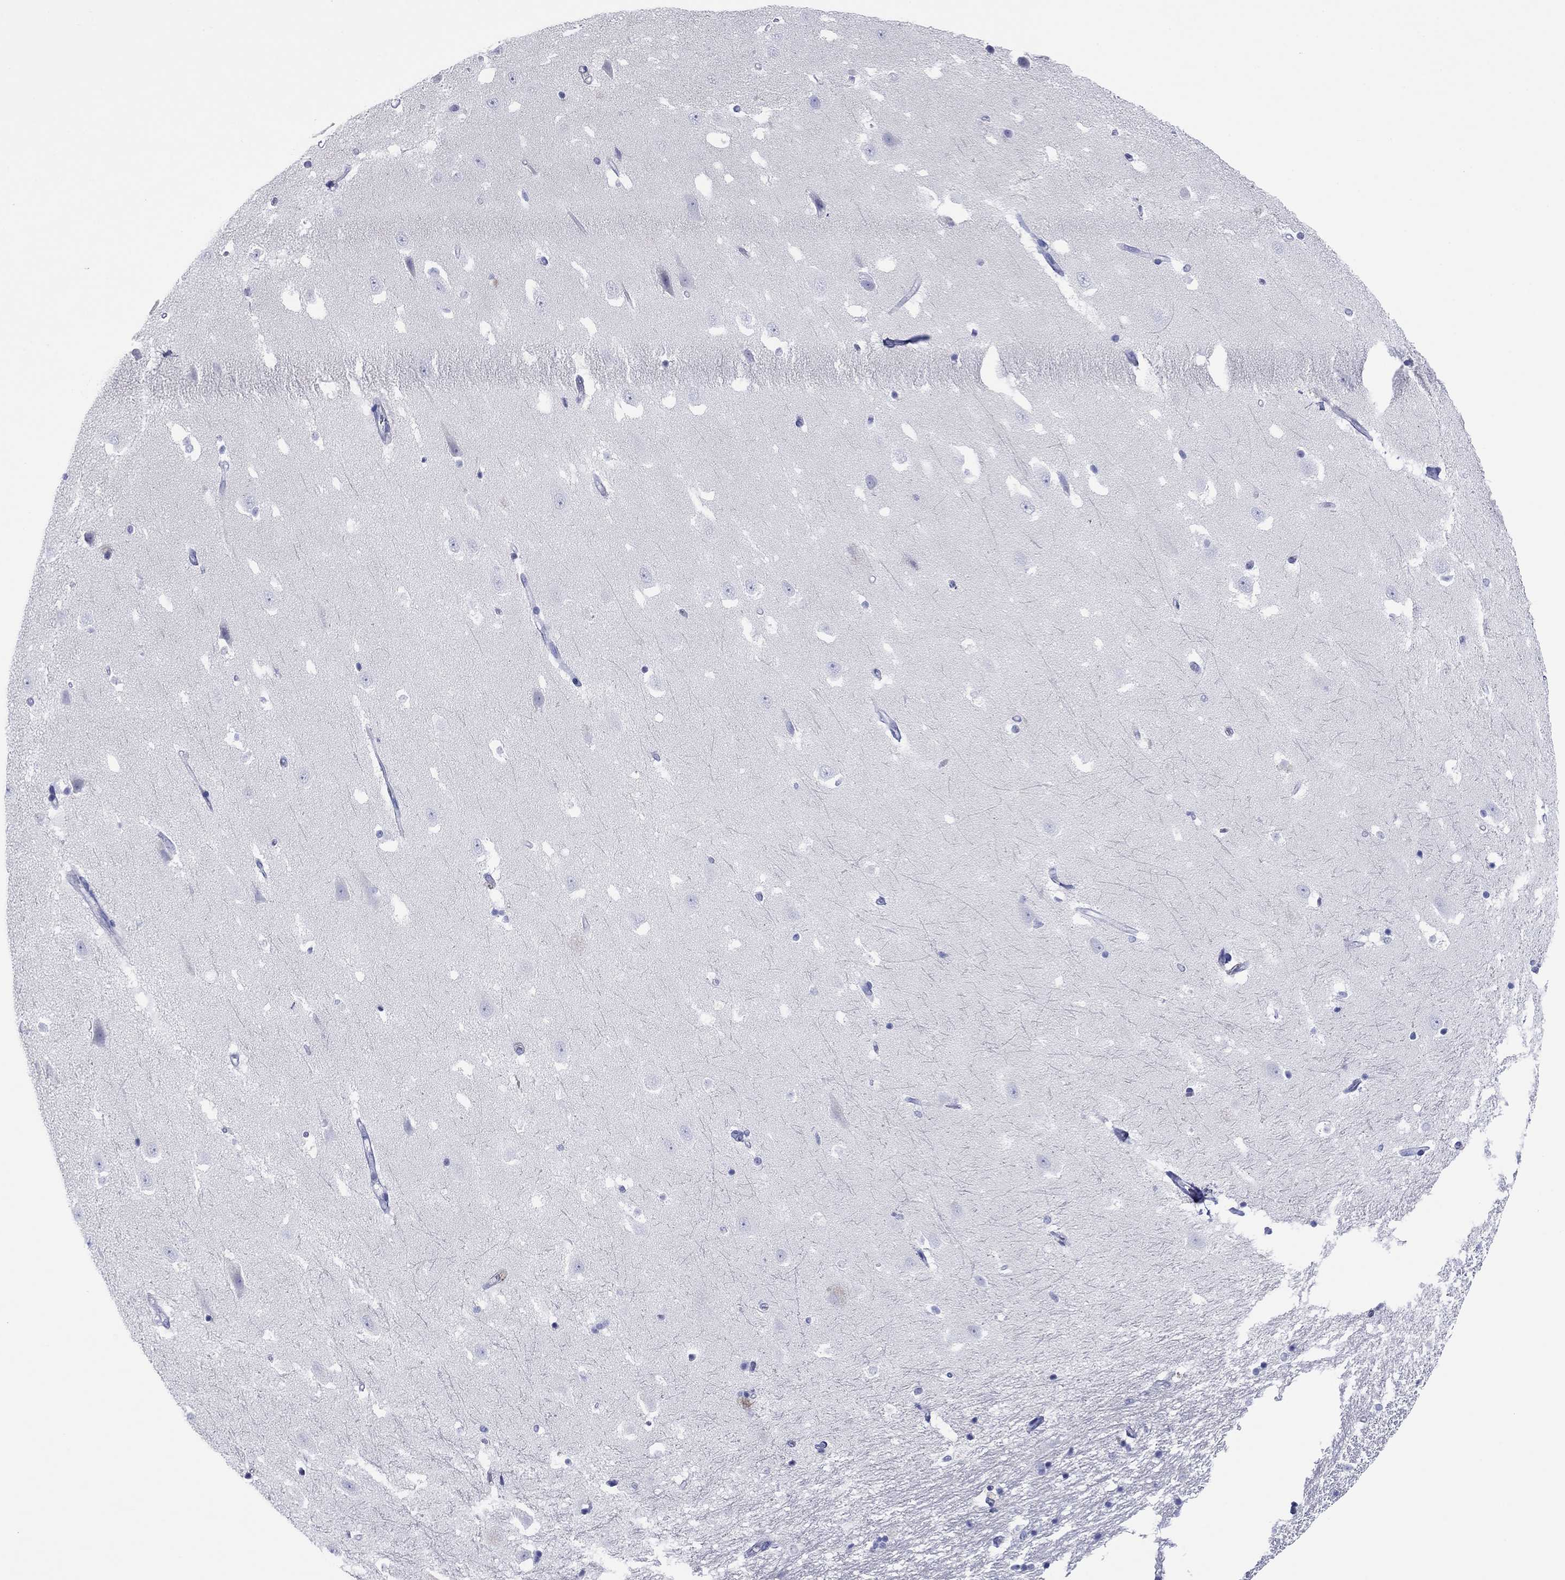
{"staining": {"intensity": "negative", "quantity": "none", "location": "none"}, "tissue": "hippocampus", "cell_type": "Glial cells", "image_type": "normal", "snomed": [{"axis": "morphology", "description": "Normal tissue, NOS"}, {"axis": "topography", "description": "Hippocampus"}], "caption": "Hippocampus was stained to show a protein in brown. There is no significant positivity in glial cells. The staining was performed using DAB (3,3'-diaminobenzidine) to visualize the protein expression in brown, while the nuclei were stained in blue with hematoxylin (Magnification: 20x).", "gene": "MAGEB6", "patient": {"sex": "male", "age": 49}}